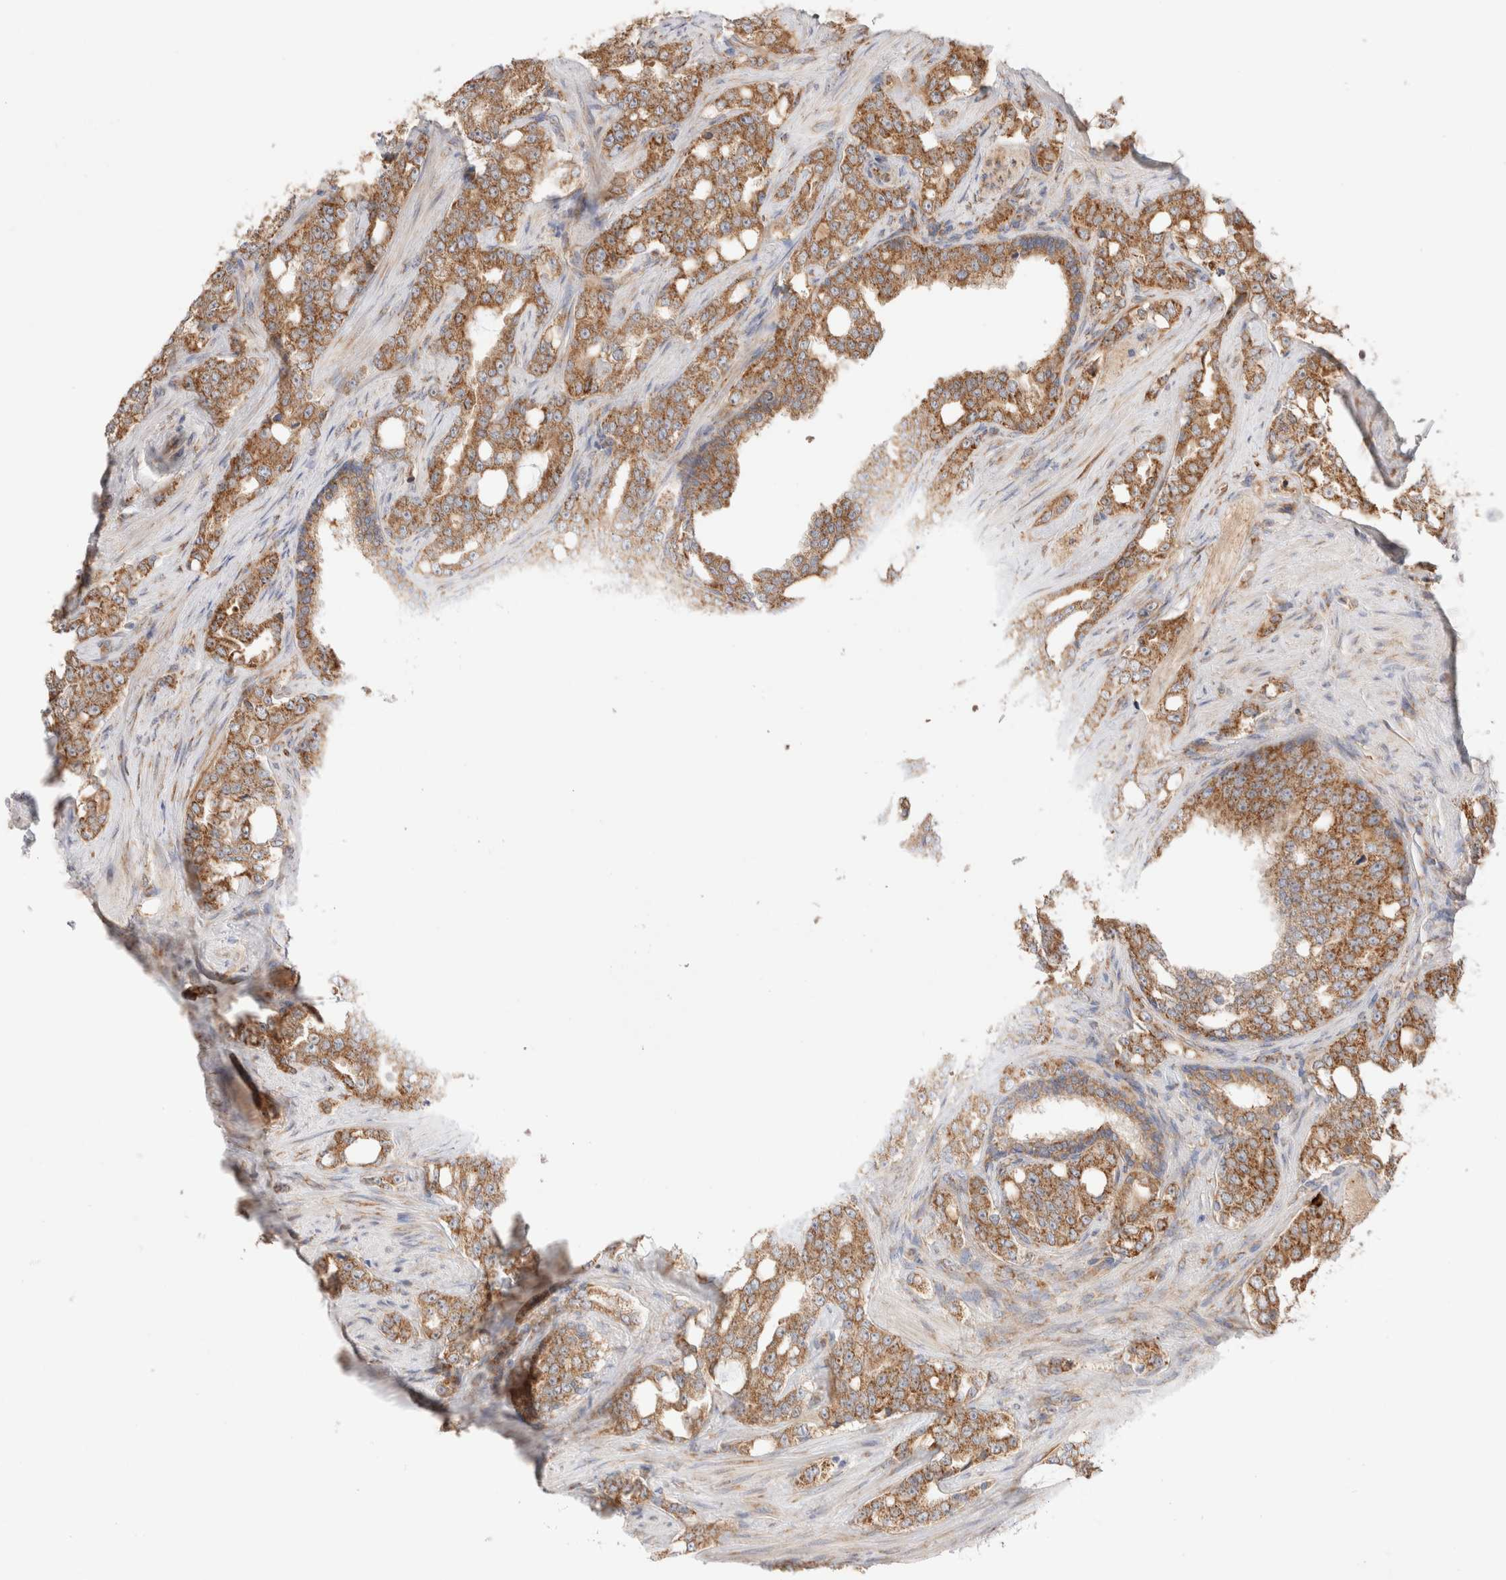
{"staining": {"intensity": "moderate", "quantity": ">75%", "location": "cytoplasmic/membranous"}, "tissue": "prostate cancer", "cell_type": "Tumor cells", "image_type": "cancer", "snomed": [{"axis": "morphology", "description": "Adenocarcinoma, High grade"}, {"axis": "topography", "description": "Prostate"}], "caption": "A high-resolution photomicrograph shows immunohistochemistry staining of prostate cancer (high-grade adenocarcinoma), which shows moderate cytoplasmic/membranous staining in about >75% of tumor cells.", "gene": "UTS2B", "patient": {"sex": "male", "age": 64}}